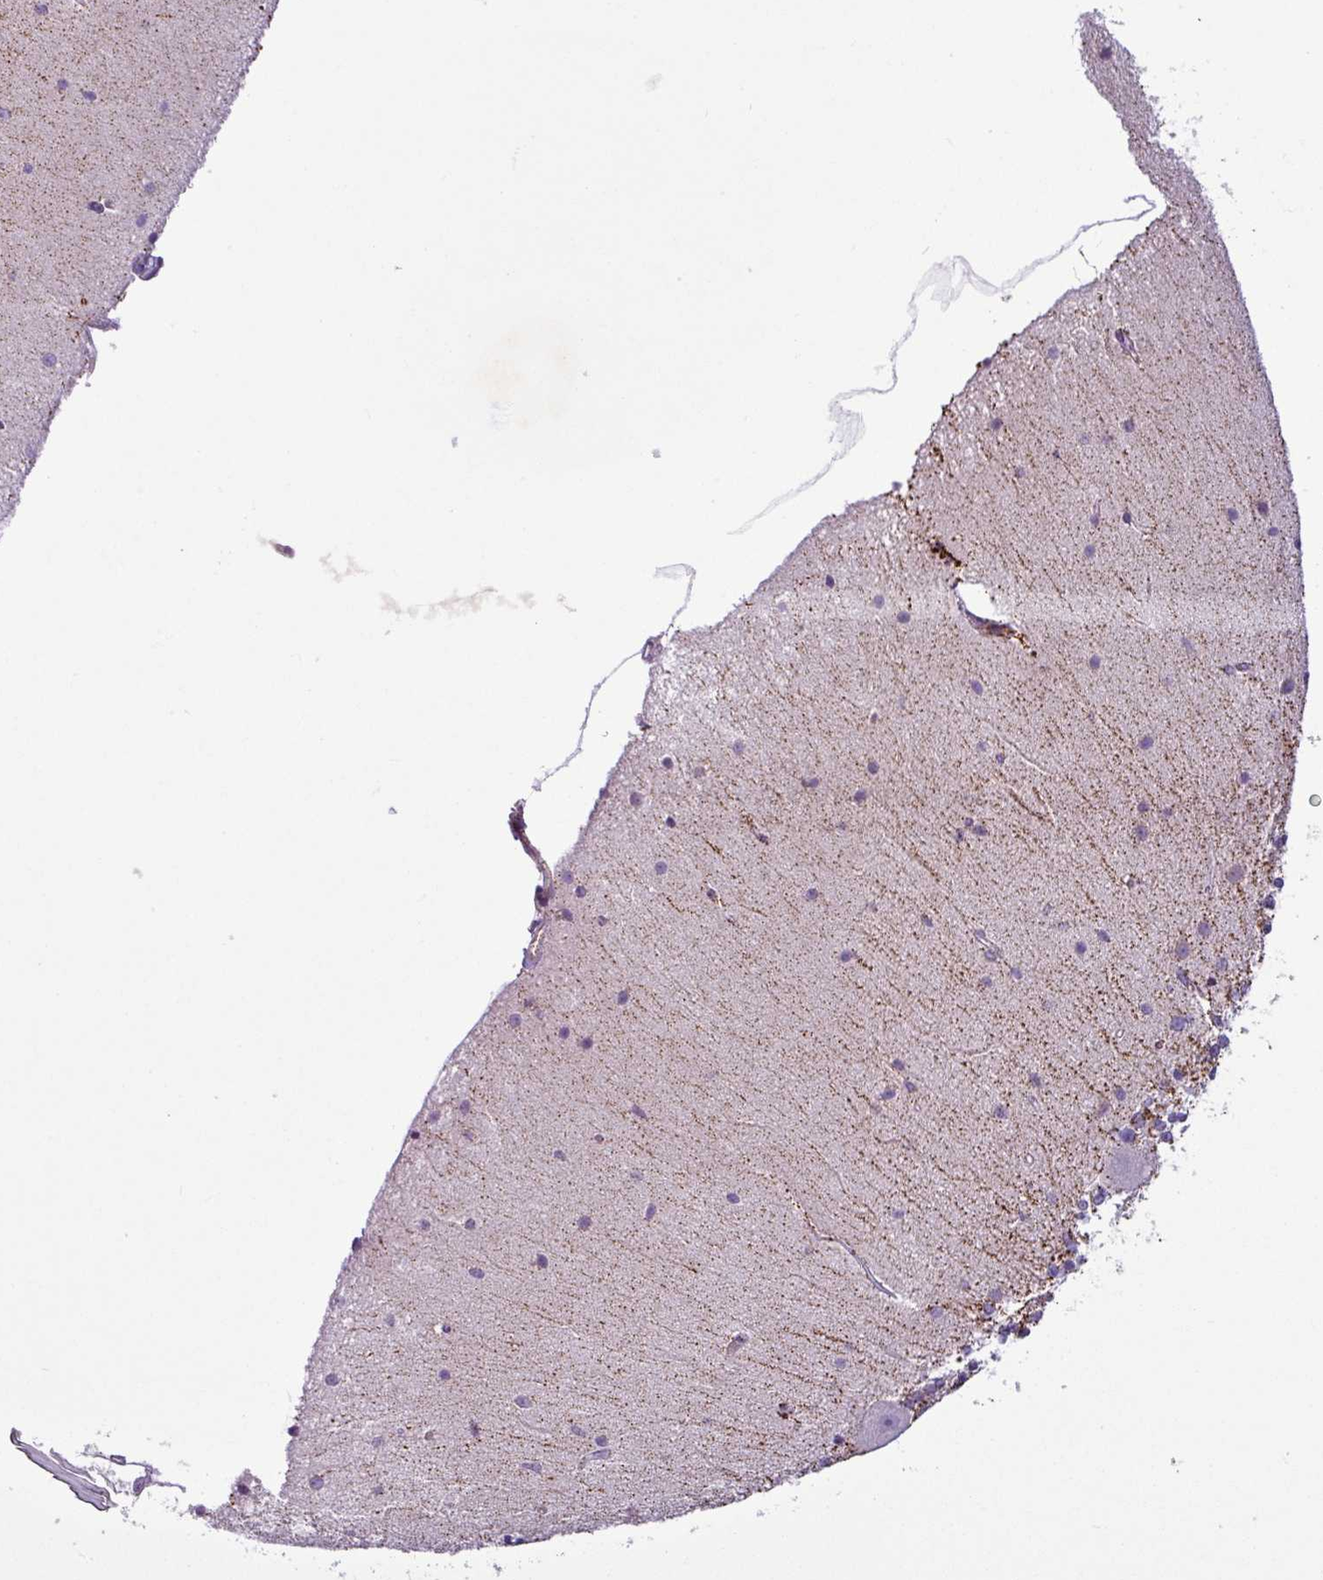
{"staining": {"intensity": "moderate", "quantity": "<25%", "location": "cytoplasmic/membranous"}, "tissue": "cerebellum", "cell_type": "Cells in granular layer", "image_type": "normal", "snomed": [{"axis": "morphology", "description": "Normal tissue, NOS"}, {"axis": "topography", "description": "Cerebellum"}], "caption": "This photomicrograph displays immunohistochemistry staining of unremarkable cerebellum, with low moderate cytoplasmic/membranous staining in about <25% of cells in granular layer.", "gene": "ZNF667", "patient": {"sex": "female", "age": 54}}